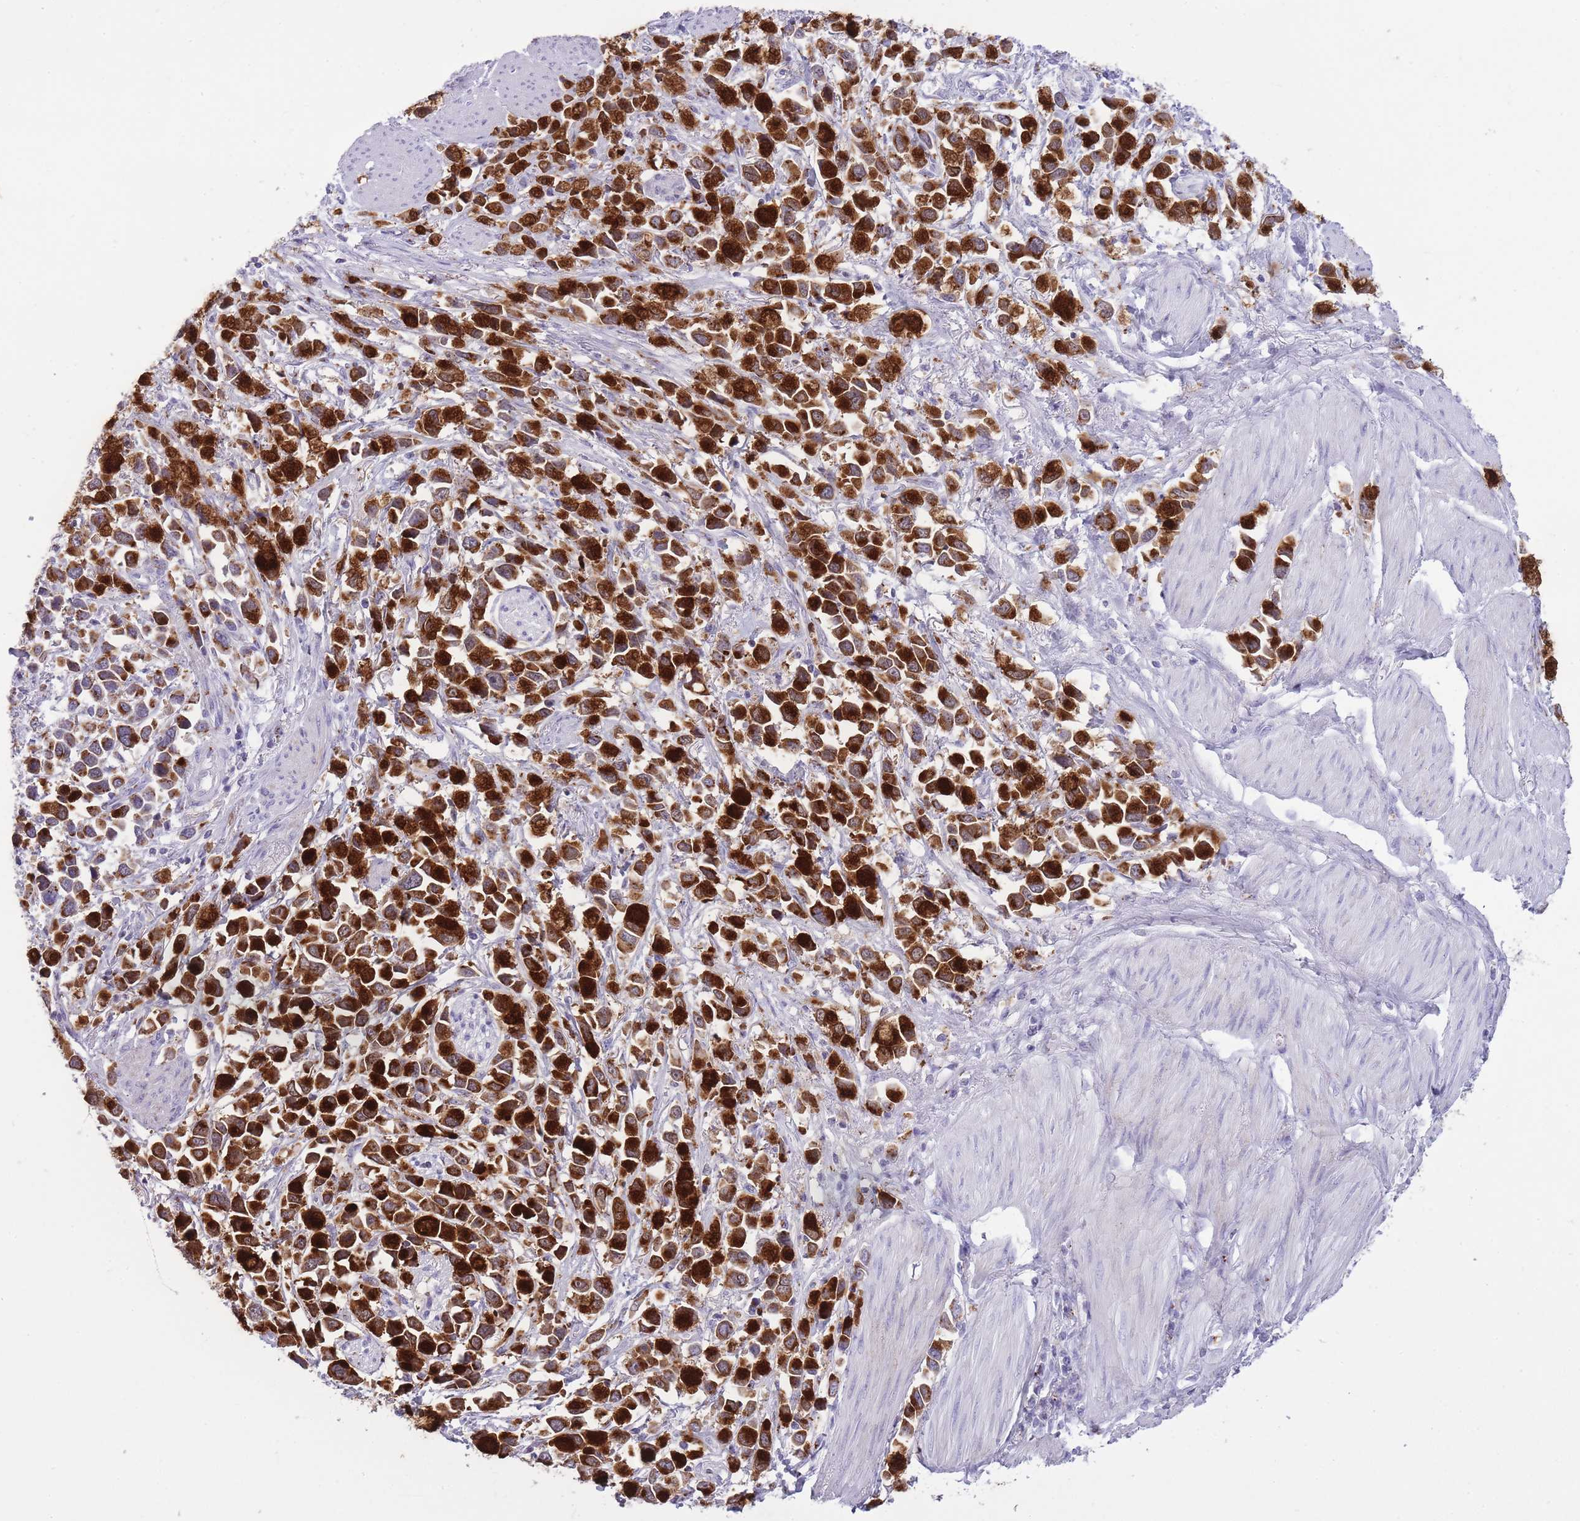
{"staining": {"intensity": "strong", "quantity": ">75%", "location": "cytoplasmic/membranous"}, "tissue": "stomach cancer", "cell_type": "Tumor cells", "image_type": "cancer", "snomed": [{"axis": "morphology", "description": "Adenocarcinoma, NOS"}, {"axis": "topography", "description": "Stomach"}], "caption": "Stomach adenocarcinoma tissue exhibits strong cytoplasmic/membranous positivity in approximately >75% of tumor cells, visualized by immunohistochemistry. Immunohistochemistry stains the protein in brown and the nuclei are stained blue.", "gene": "B4GALT2", "patient": {"sex": "female", "age": 81}}